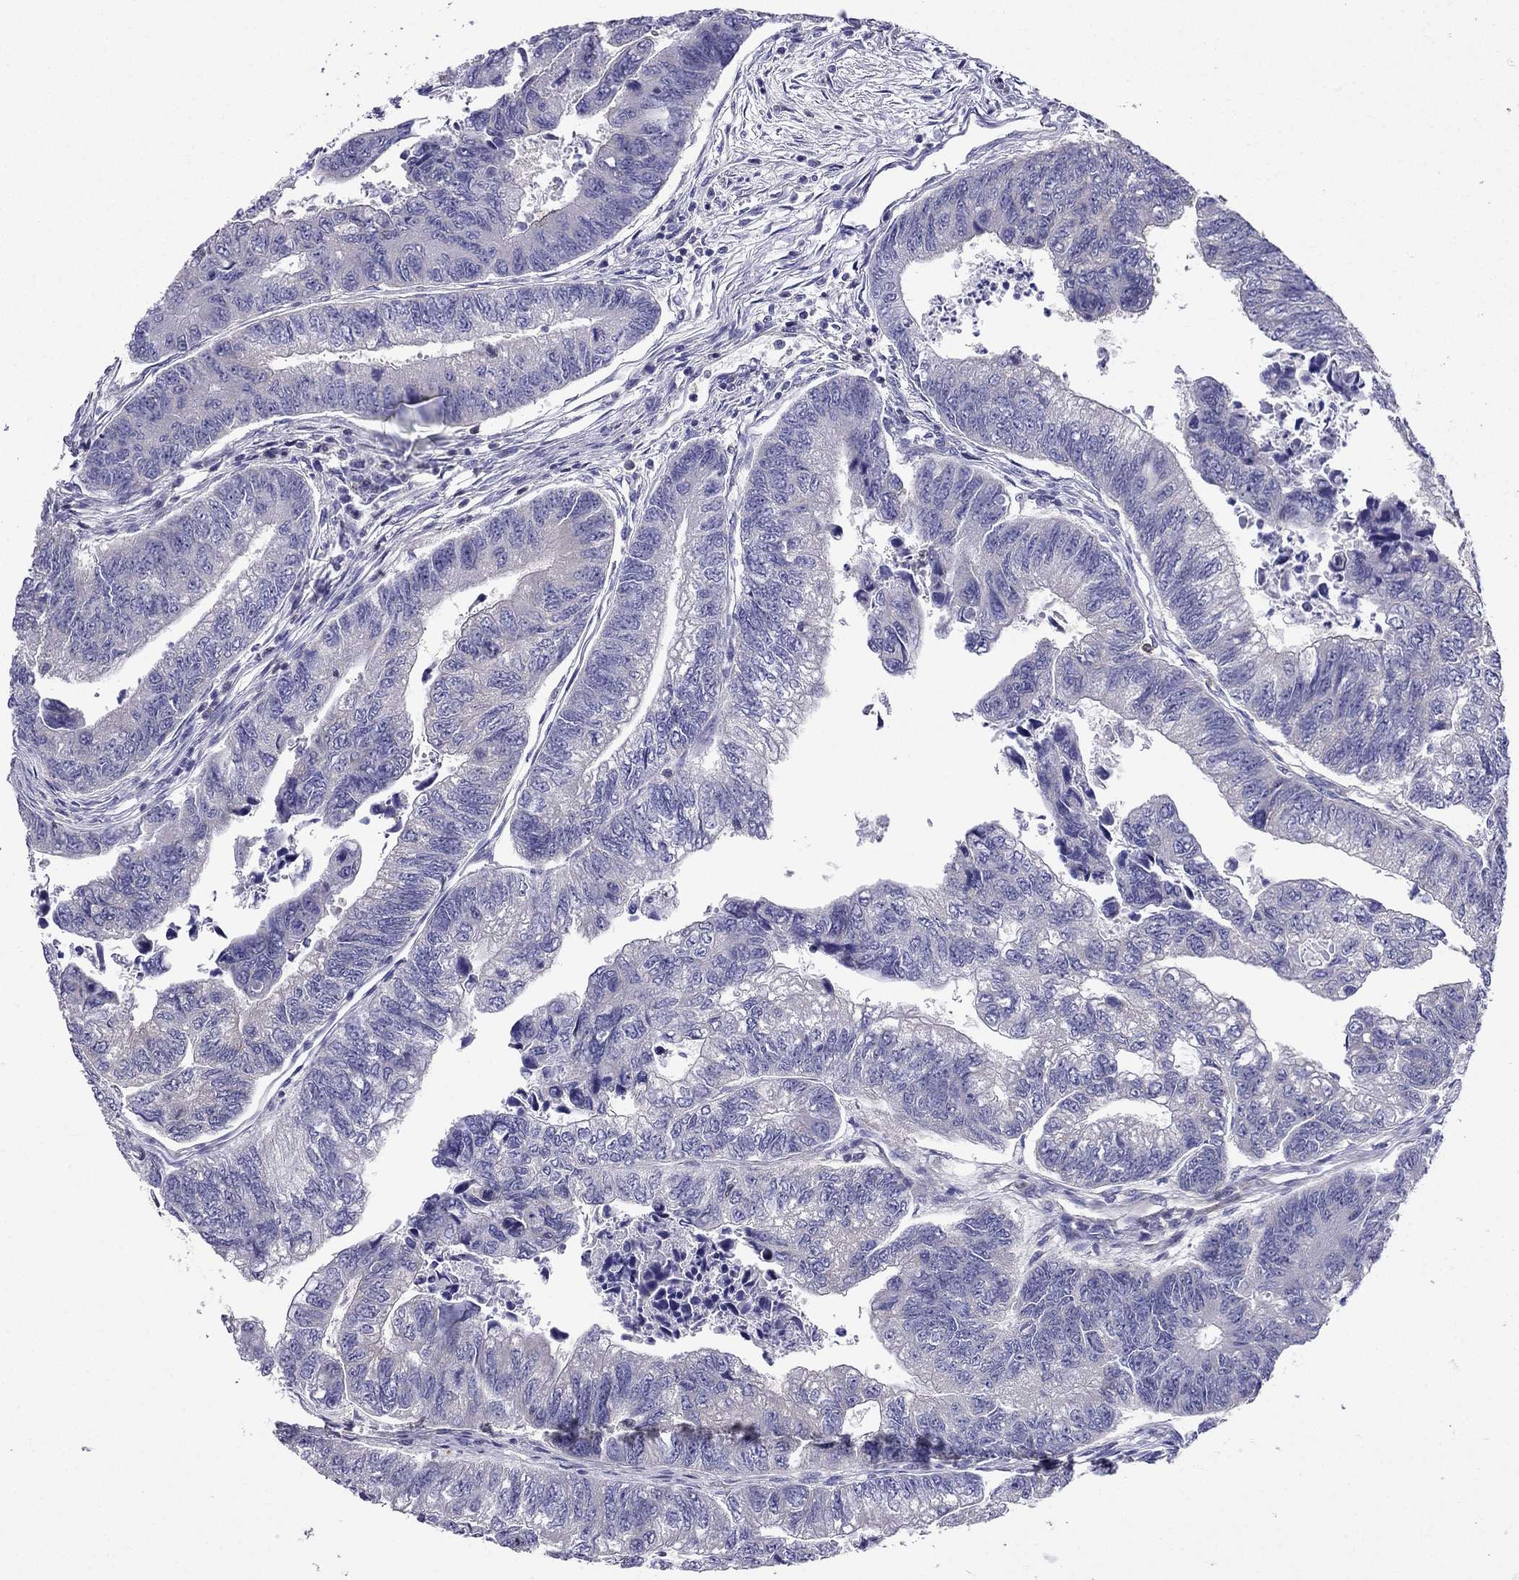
{"staining": {"intensity": "negative", "quantity": "none", "location": "none"}, "tissue": "colorectal cancer", "cell_type": "Tumor cells", "image_type": "cancer", "snomed": [{"axis": "morphology", "description": "Adenocarcinoma, NOS"}, {"axis": "topography", "description": "Colon"}], "caption": "Immunohistochemistry of human colorectal adenocarcinoma reveals no expression in tumor cells.", "gene": "AAK1", "patient": {"sex": "female", "age": 65}}